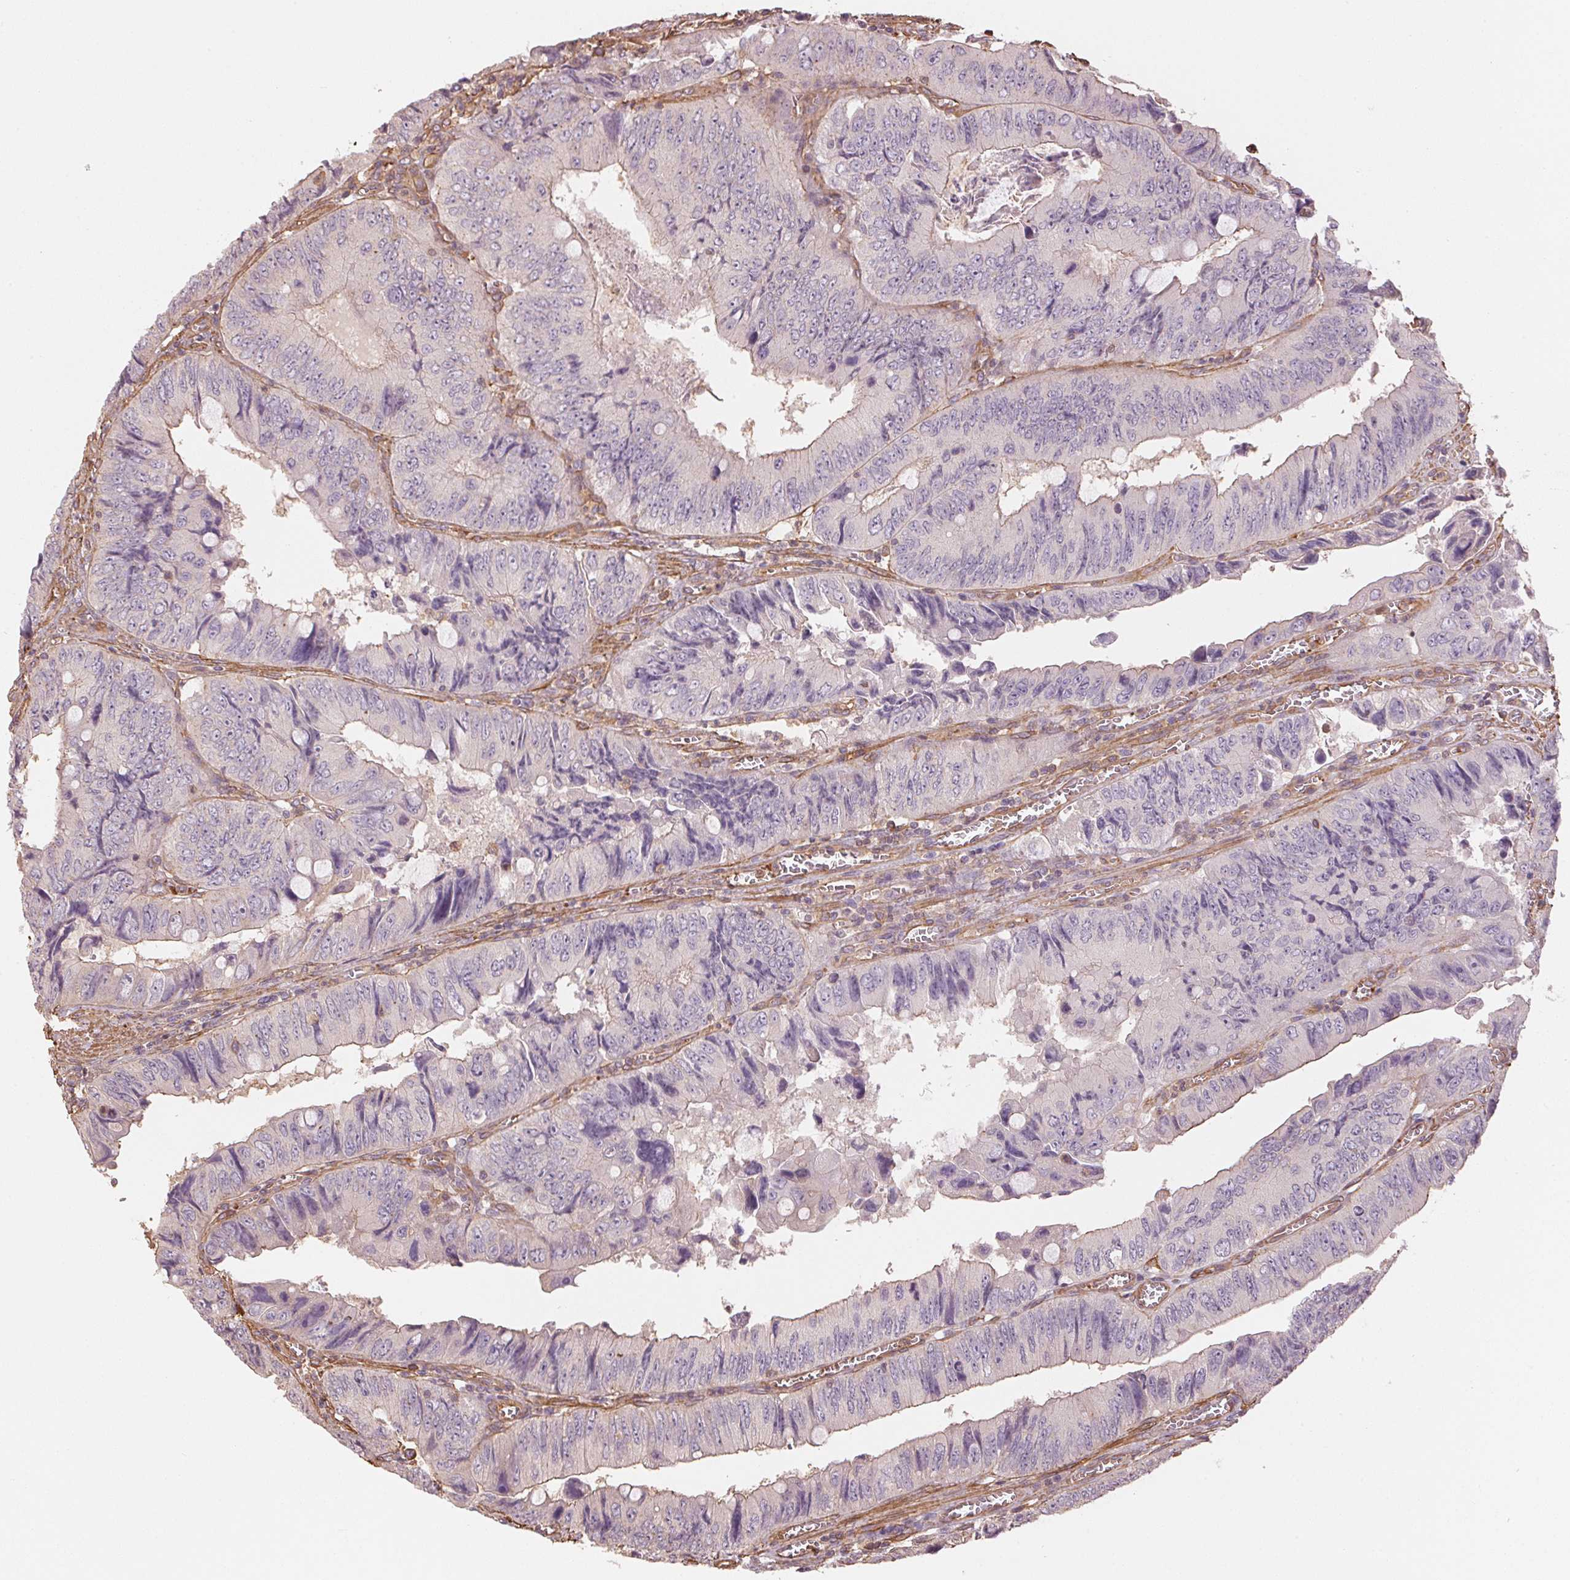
{"staining": {"intensity": "negative", "quantity": "none", "location": "none"}, "tissue": "colorectal cancer", "cell_type": "Tumor cells", "image_type": "cancer", "snomed": [{"axis": "morphology", "description": "Adenocarcinoma, NOS"}, {"axis": "topography", "description": "Colon"}], "caption": "A high-resolution photomicrograph shows immunohistochemistry (IHC) staining of colorectal cancer (adenocarcinoma), which demonstrates no significant staining in tumor cells.", "gene": "QDPR", "patient": {"sex": "female", "age": 84}}